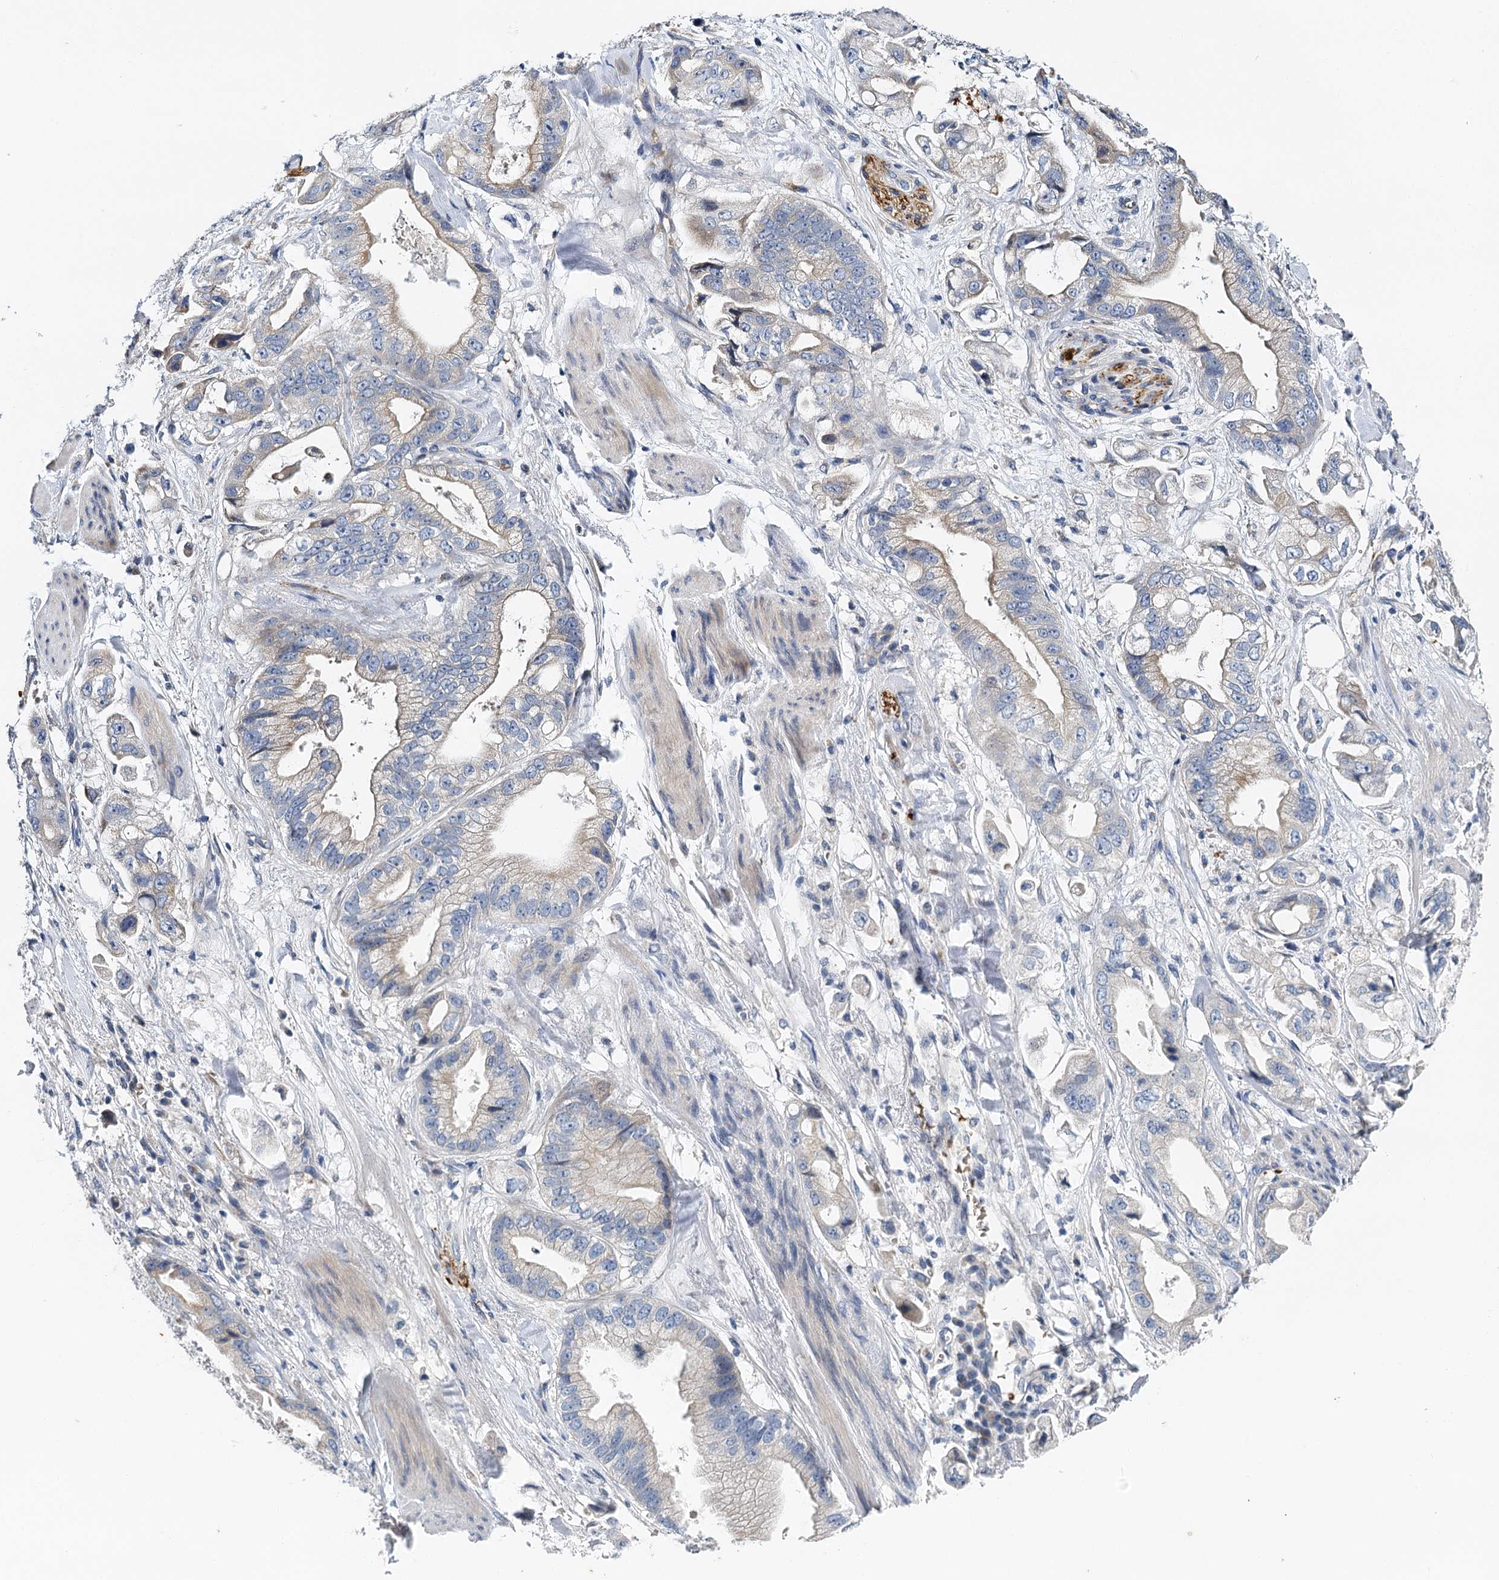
{"staining": {"intensity": "weak", "quantity": "<25%", "location": "cytoplasmic/membranous"}, "tissue": "stomach cancer", "cell_type": "Tumor cells", "image_type": "cancer", "snomed": [{"axis": "morphology", "description": "Adenocarcinoma, NOS"}, {"axis": "topography", "description": "Stomach"}], "caption": "Tumor cells show no significant staining in stomach cancer (adenocarcinoma).", "gene": "BCS1L", "patient": {"sex": "male", "age": 62}}